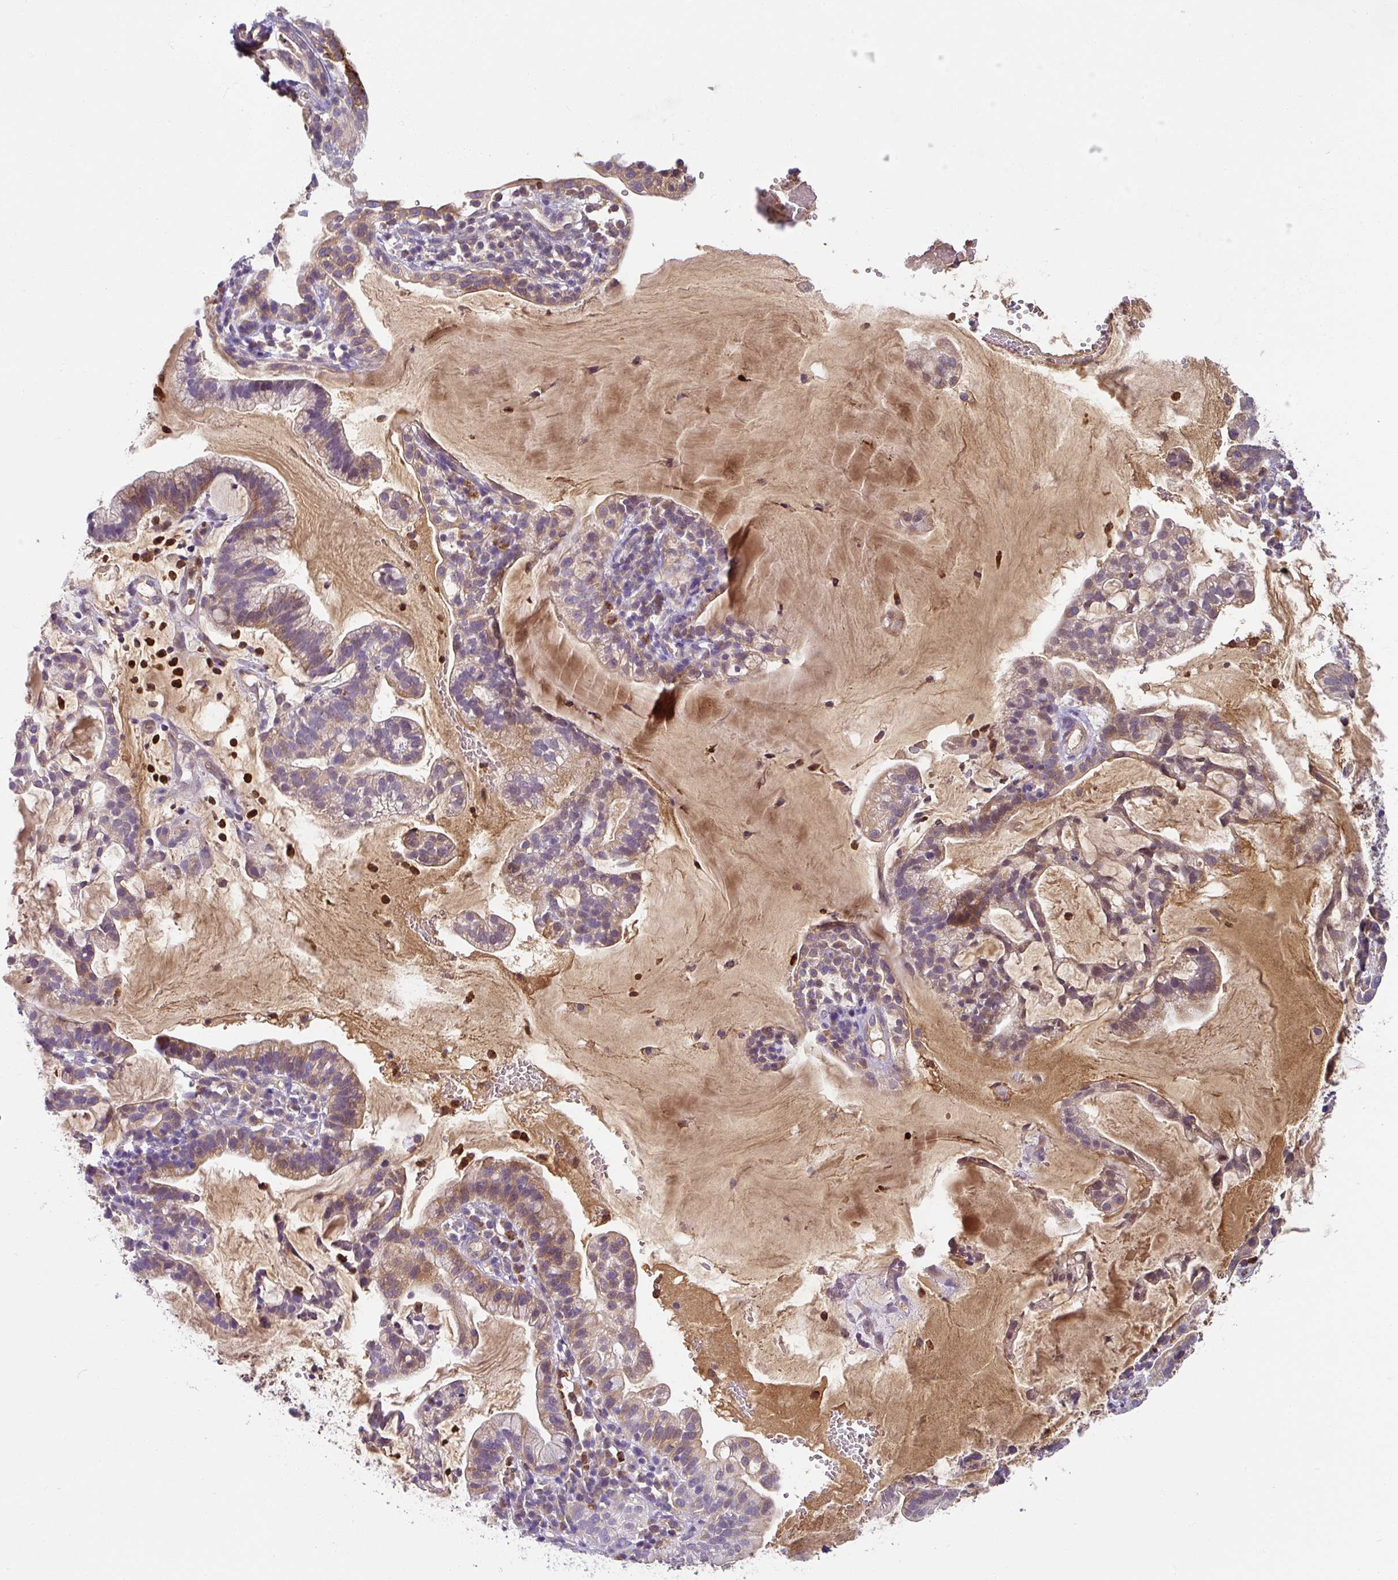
{"staining": {"intensity": "weak", "quantity": "25%-75%", "location": "cytoplasmic/membranous"}, "tissue": "cervical cancer", "cell_type": "Tumor cells", "image_type": "cancer", "snomed": [{"axis": "morphology", "description": "Adenocarcinoma, NOS"}, {"axis": "topography", "description": "Cervix"}], "caption": "Tumor cells exhibit weak cytoplasmic/membranous staining in about 25%-75% of cells in cervical cancer. The protein is stained brown, and the nuclei are stained in blue (DAB IHC with brightfield microscopy, high magnification).", "gene": "CRISP3", "patient": {"sex": "female", "age": 41}}